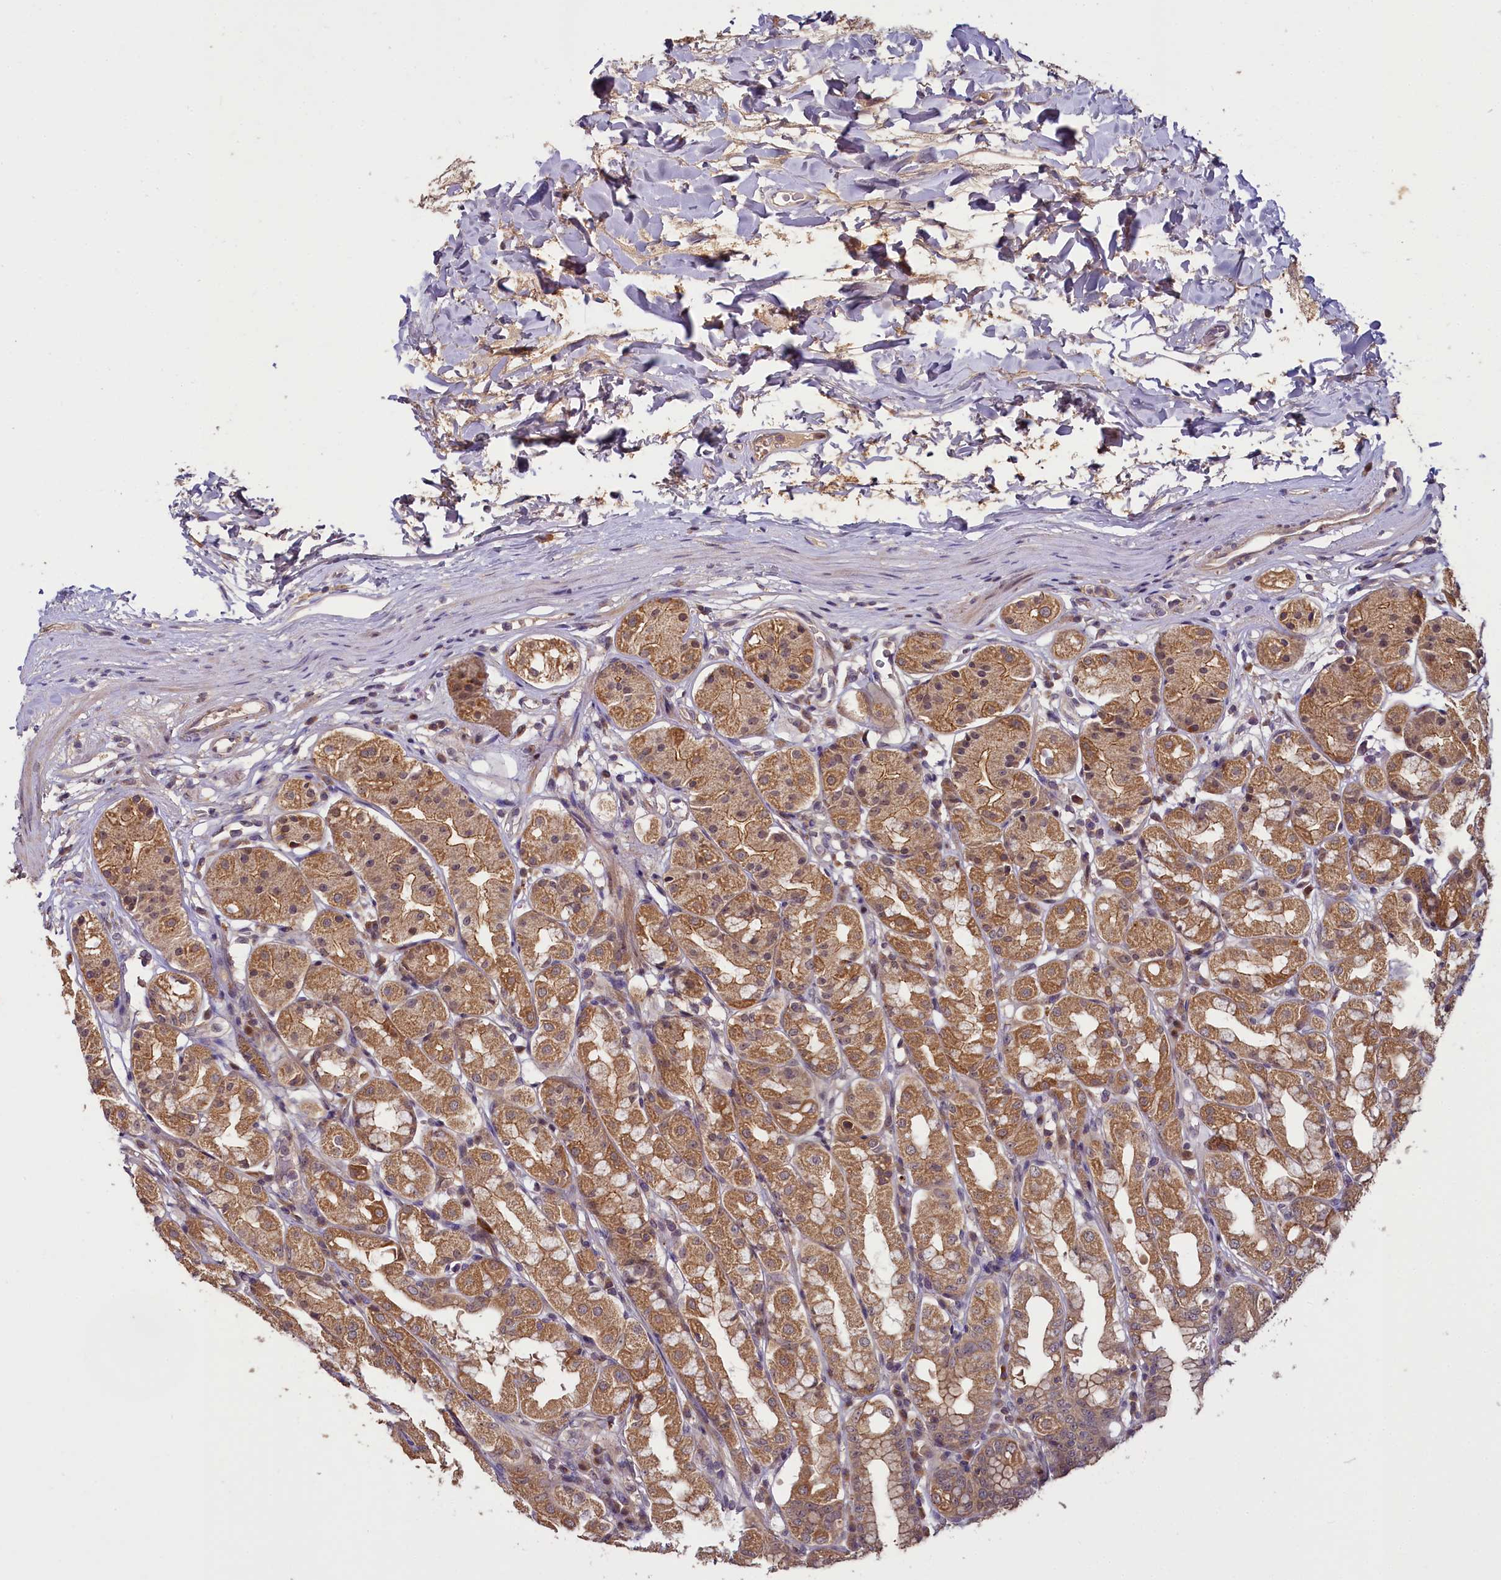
{"staining": {"intensity": "moderate", "quantity": ">75%", "location": "cytoplasmic/membranous"}, "tissue": "stomach", "cell_type": "Glandular cells", "image_type": "normal", "snomed": [{"axis": "morphology", "description": "Normal tissue, NOS"}, {"axis": "topography", "description": "Stomach"}, {"axis": "topography", "description": "Stomach, lower"}], "caption": "A brown stain shows moderate cytoplasmic/membranous positivity of a protein in glandular cells of benign stomach.", "gene": "TMEM39A", "patient": {"sex": "female", "age": 56}}